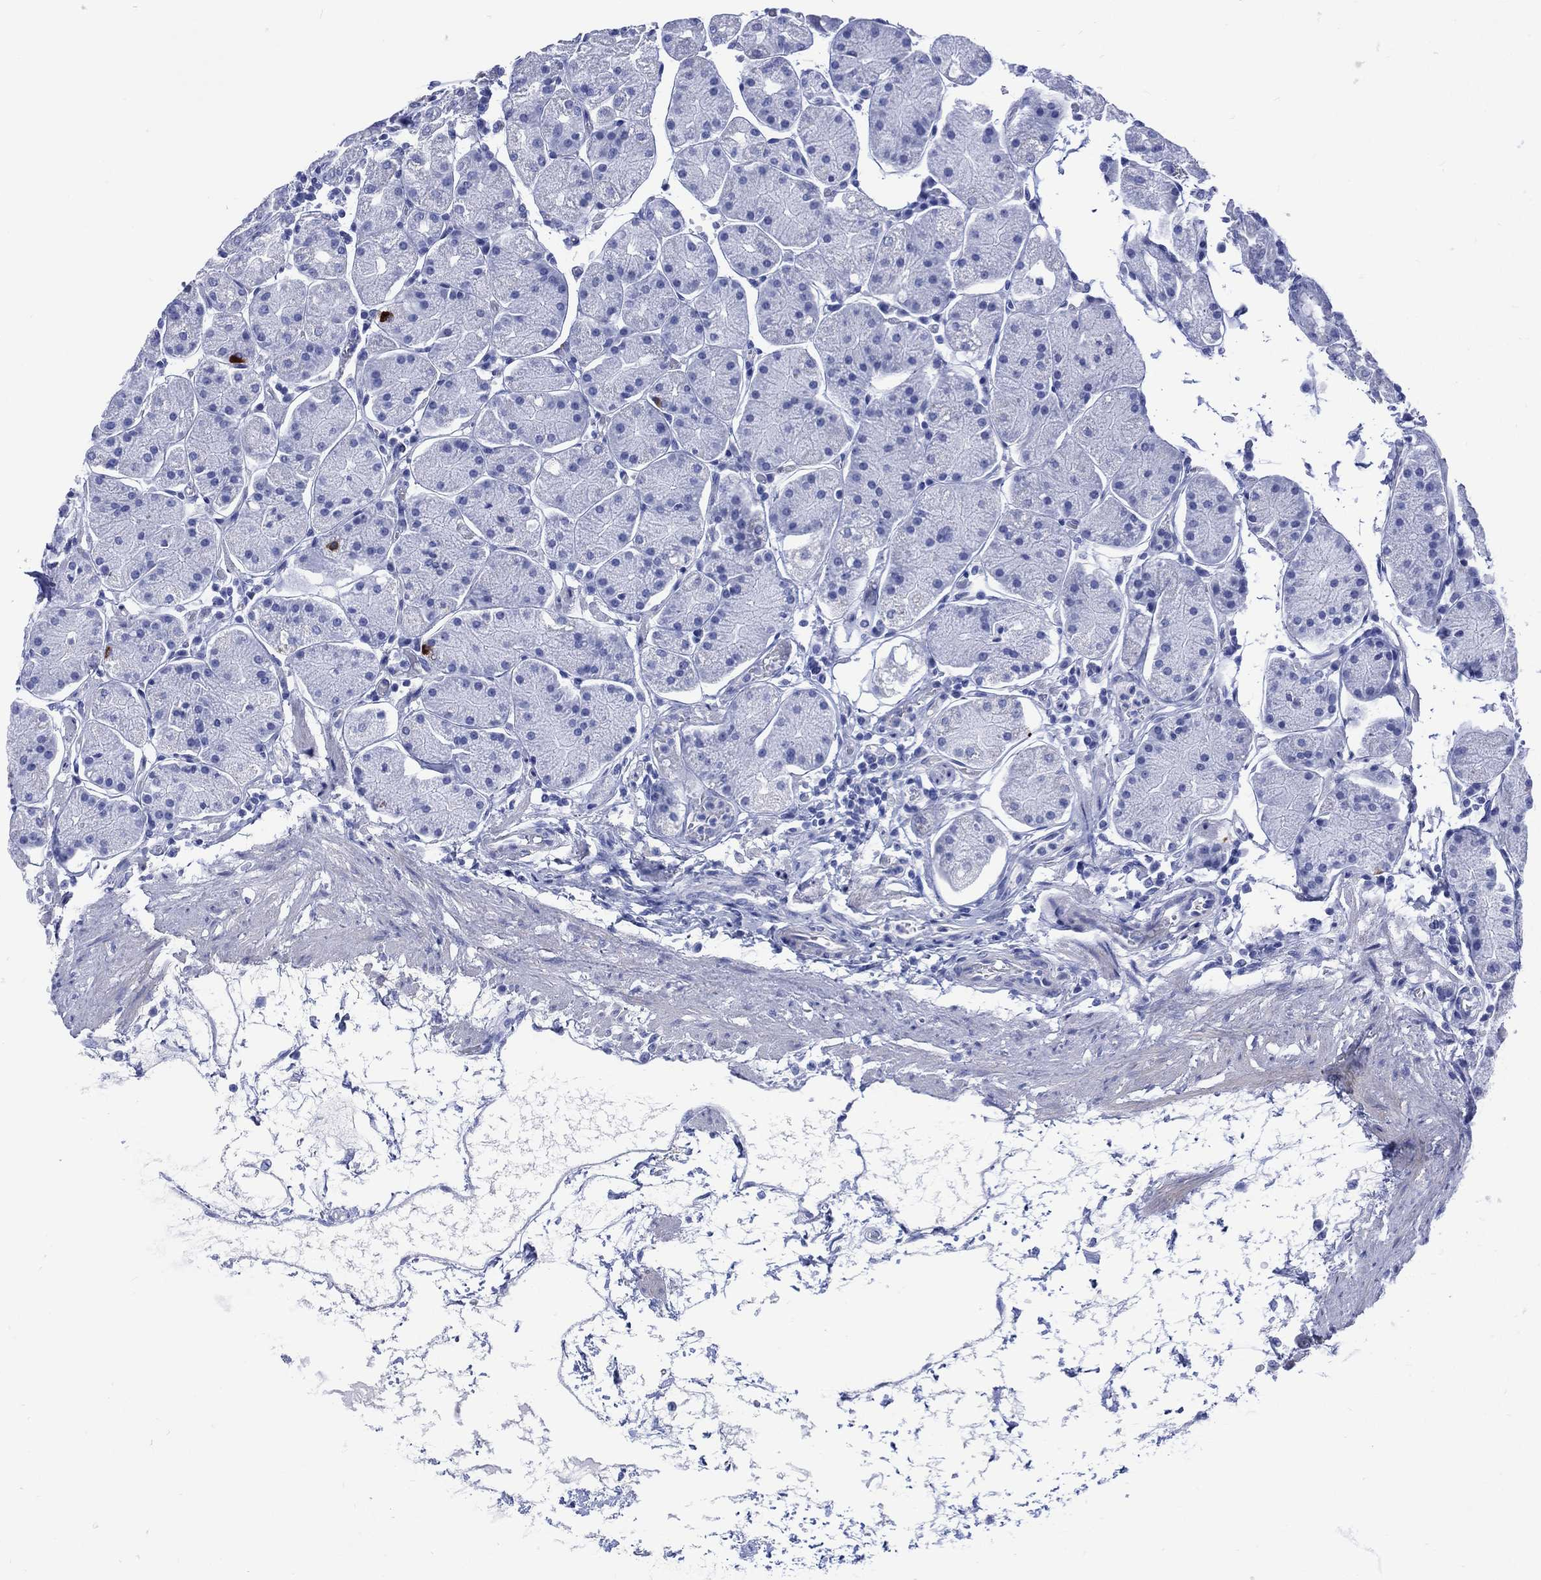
{"staining": {"intensity": "negative", "quantity": "none", "location": "none"}, "tissue": "stomach", "cell_type": "Glandular cells", "image_type": "normal", "snomed": [{"axis": "morphology", "description": "Normal tissue, NOS"}, {"axis": "topography", "description": "Stomach"}], "caption": "This histopathology image is of benign stomach stained with immunohistochemistry to label a protein in brown with the nuclei are counter-stained blue. There is no positivity in glandular cells.", "gene": "SHCBP1L", "patient": {"sex": "male", "age": 54}}